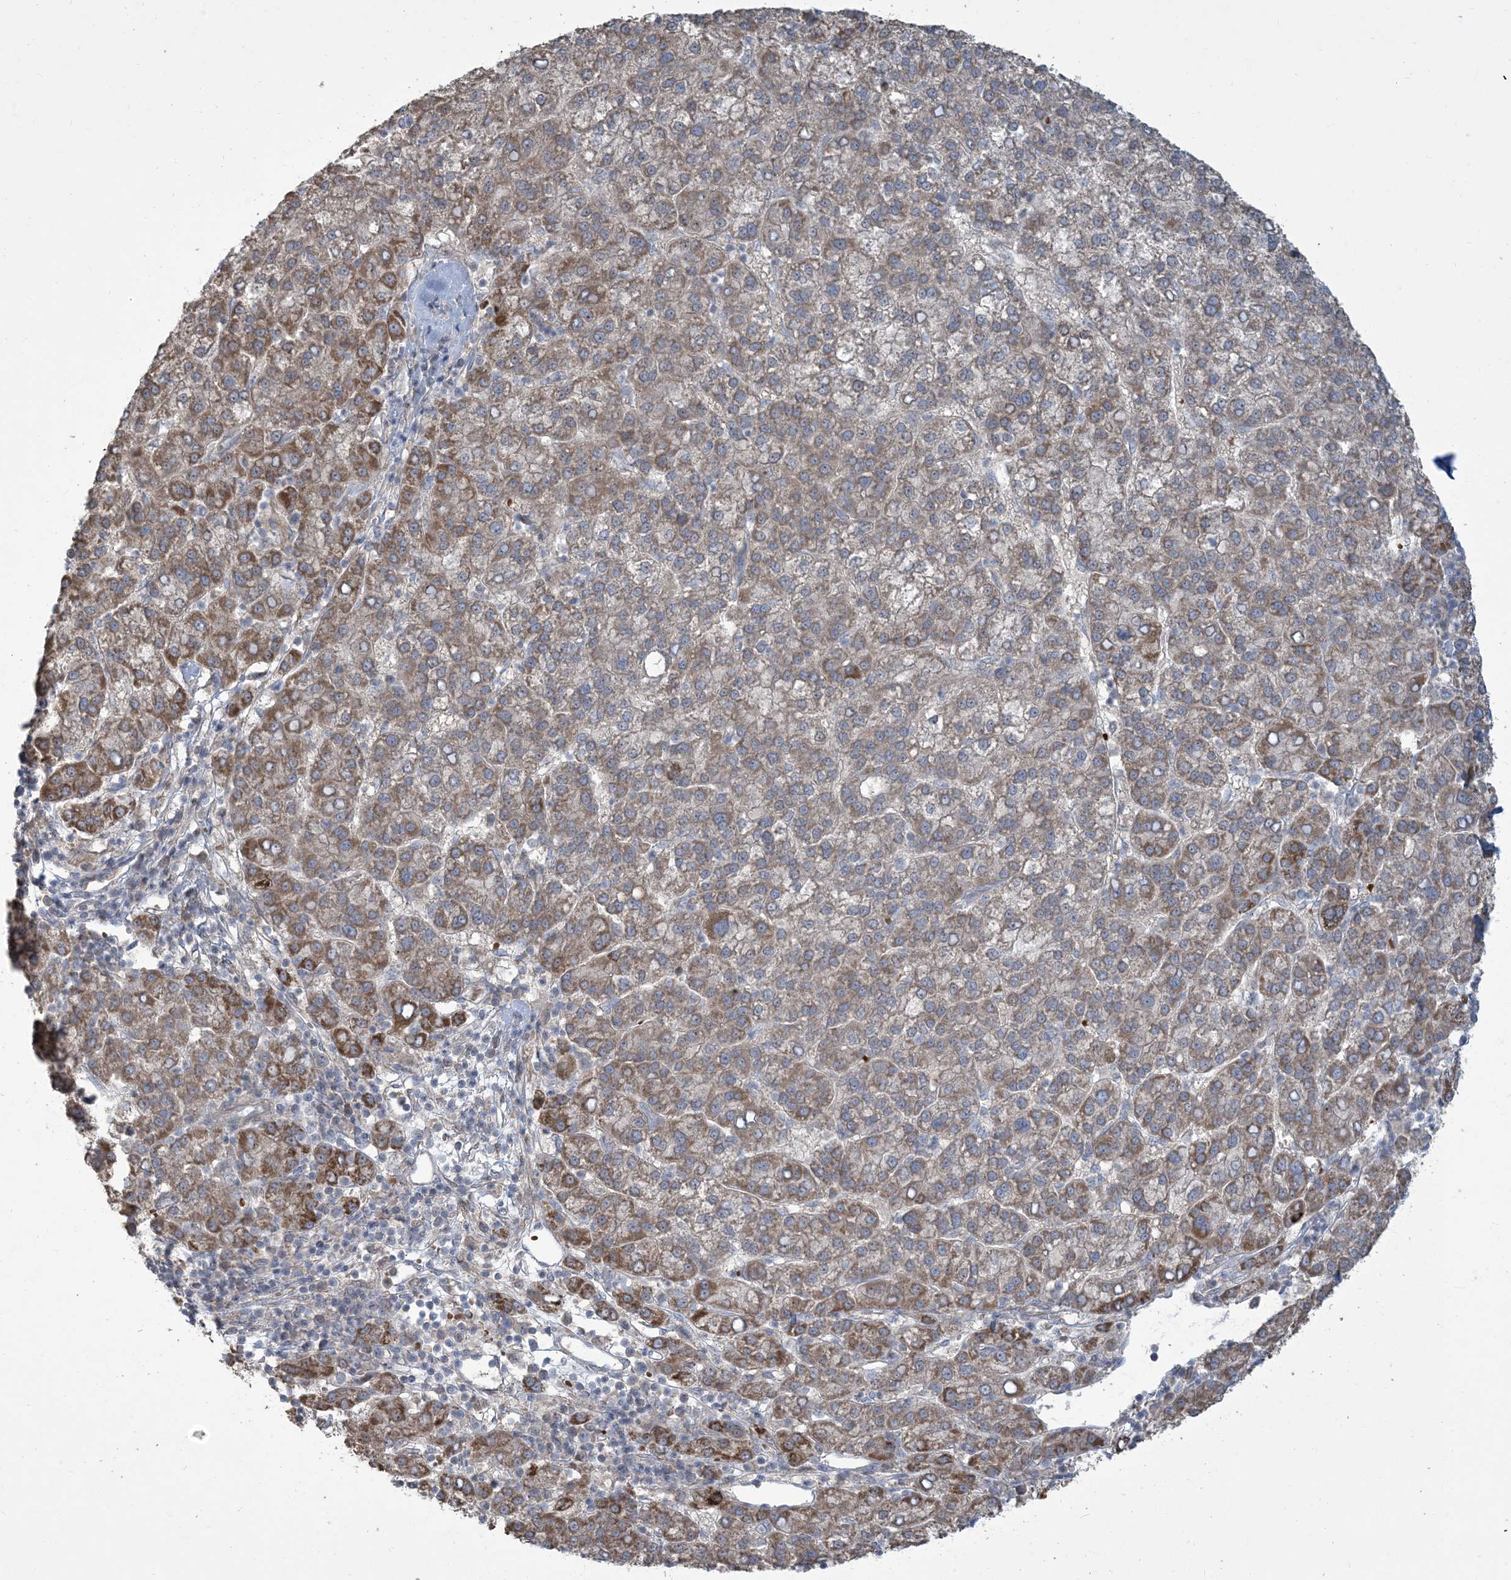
{"staining": {"intensity": "moderate", "quantity": "<25%", "location": "cytoplasmic/membranous"}, "tissue": "liver cancer", "cell_type": "Tumor cells", "image_type": "cancer", "snomed": [{"axis": "morphology", "description": "Carcinoma, Hepatocellular, NOS"}, {"axis": "topography", "description": "Liver"}], "caption": "Moderate cytoplasmic/membranous protein positivity is appreciated in about <25% of tumor cells in liver cancer (hepatocellular carcinoma).", "gene": "KLHL18", "patient": {"sex": "female", "age": 58}}